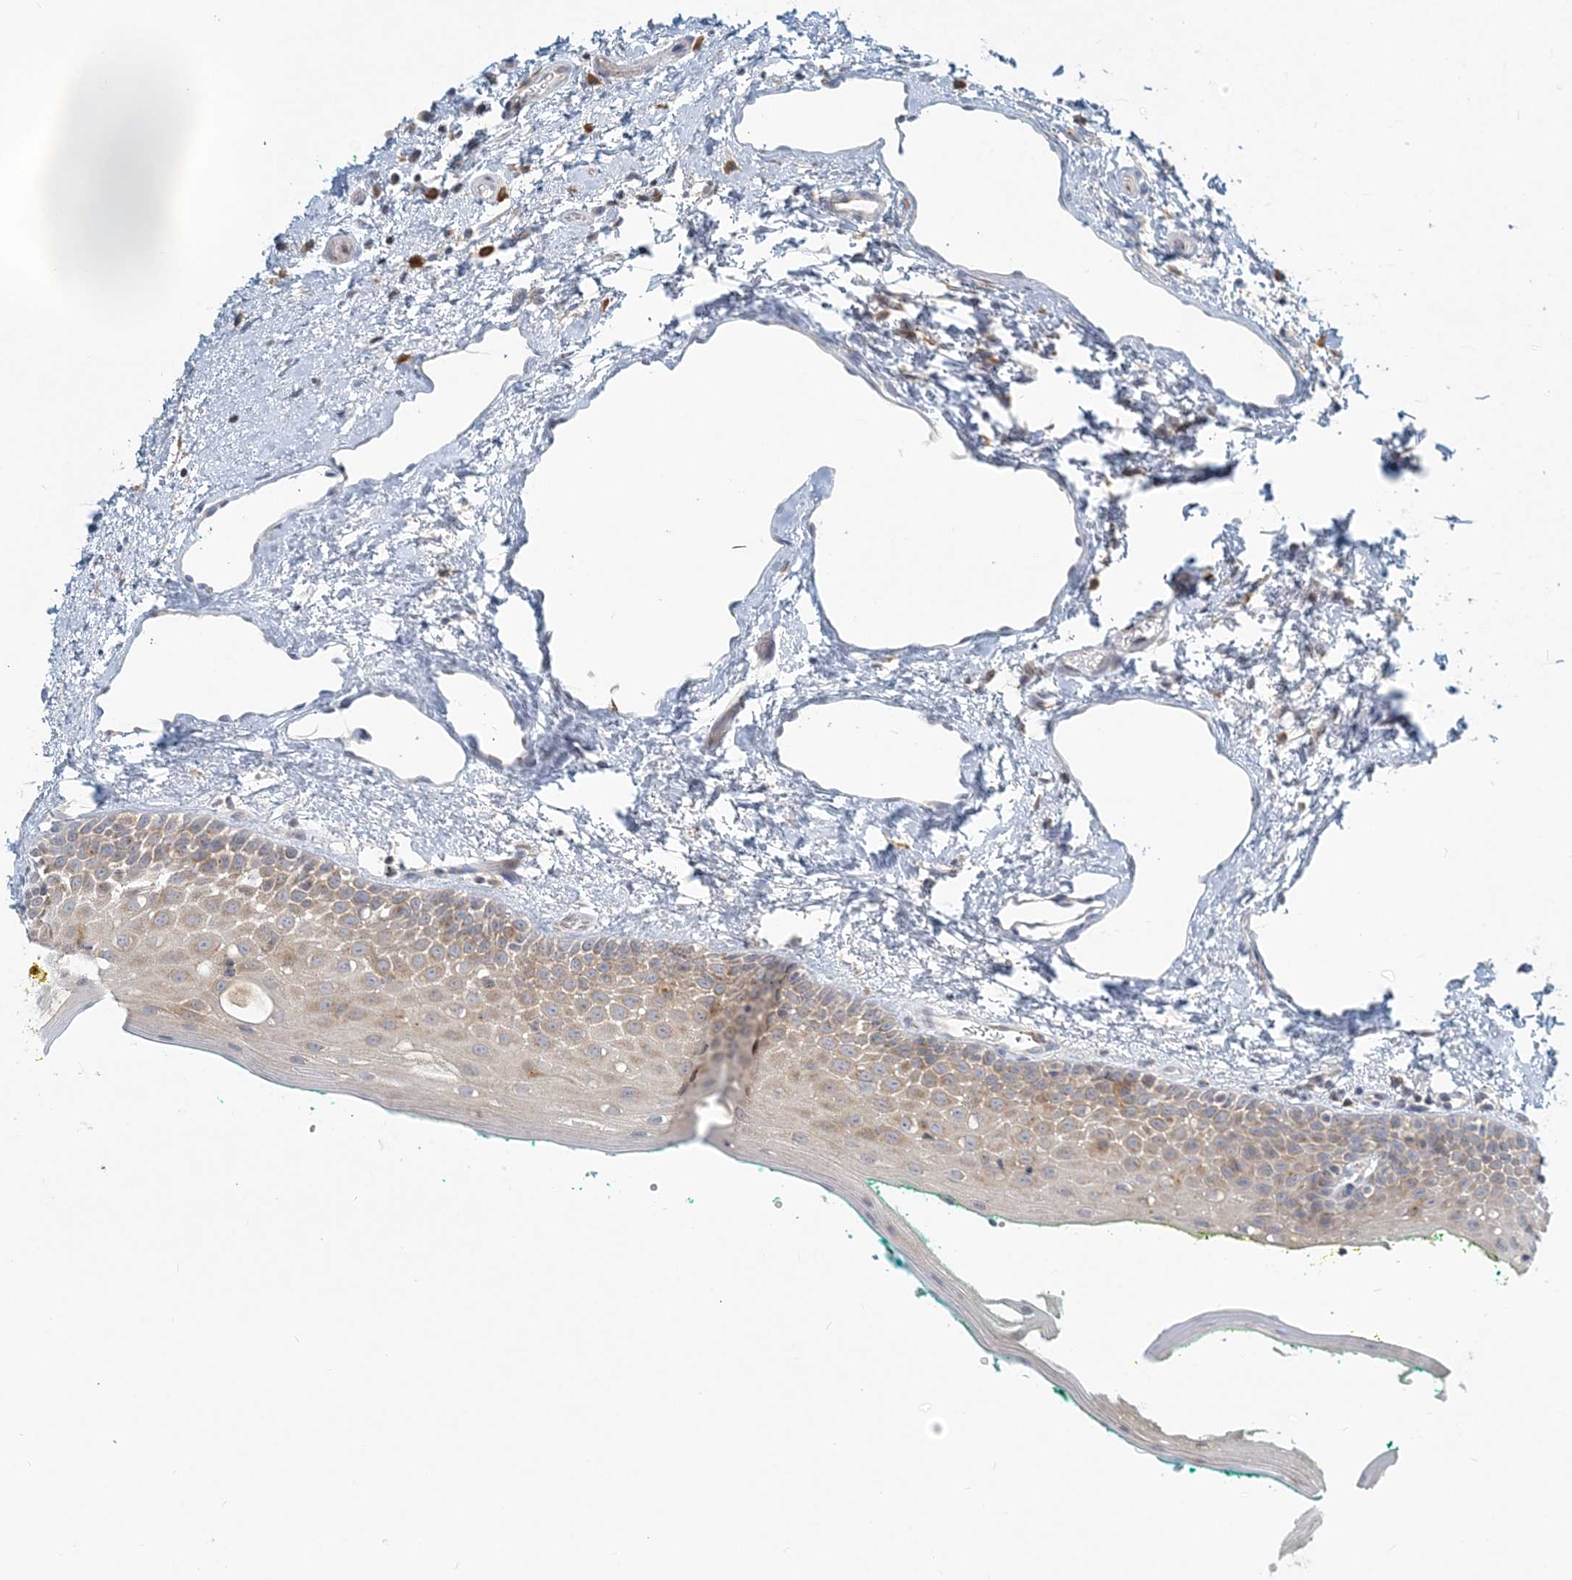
{"staining": {"intensity": "weak", "quantity": "25%-75%", "location": "cytoplasmic/membranous"}, "tissue": "oral mucosa", "cell_type": "Squamous epithelial cells", "image_type": "normal", "snomed": [{"axis": "morphology", "description": "Normal tissue, NOS"}, {"axis": "topography", "description": "Oral tissue"}], "caption": "Oral mucosa stained with a brown dye shows weak cytoplasmic/membranous positive expression in about 25%-75% of squamous epithelial cells.", "gene": "NAA11", "patient": {"sex": "female", "age": 70}}